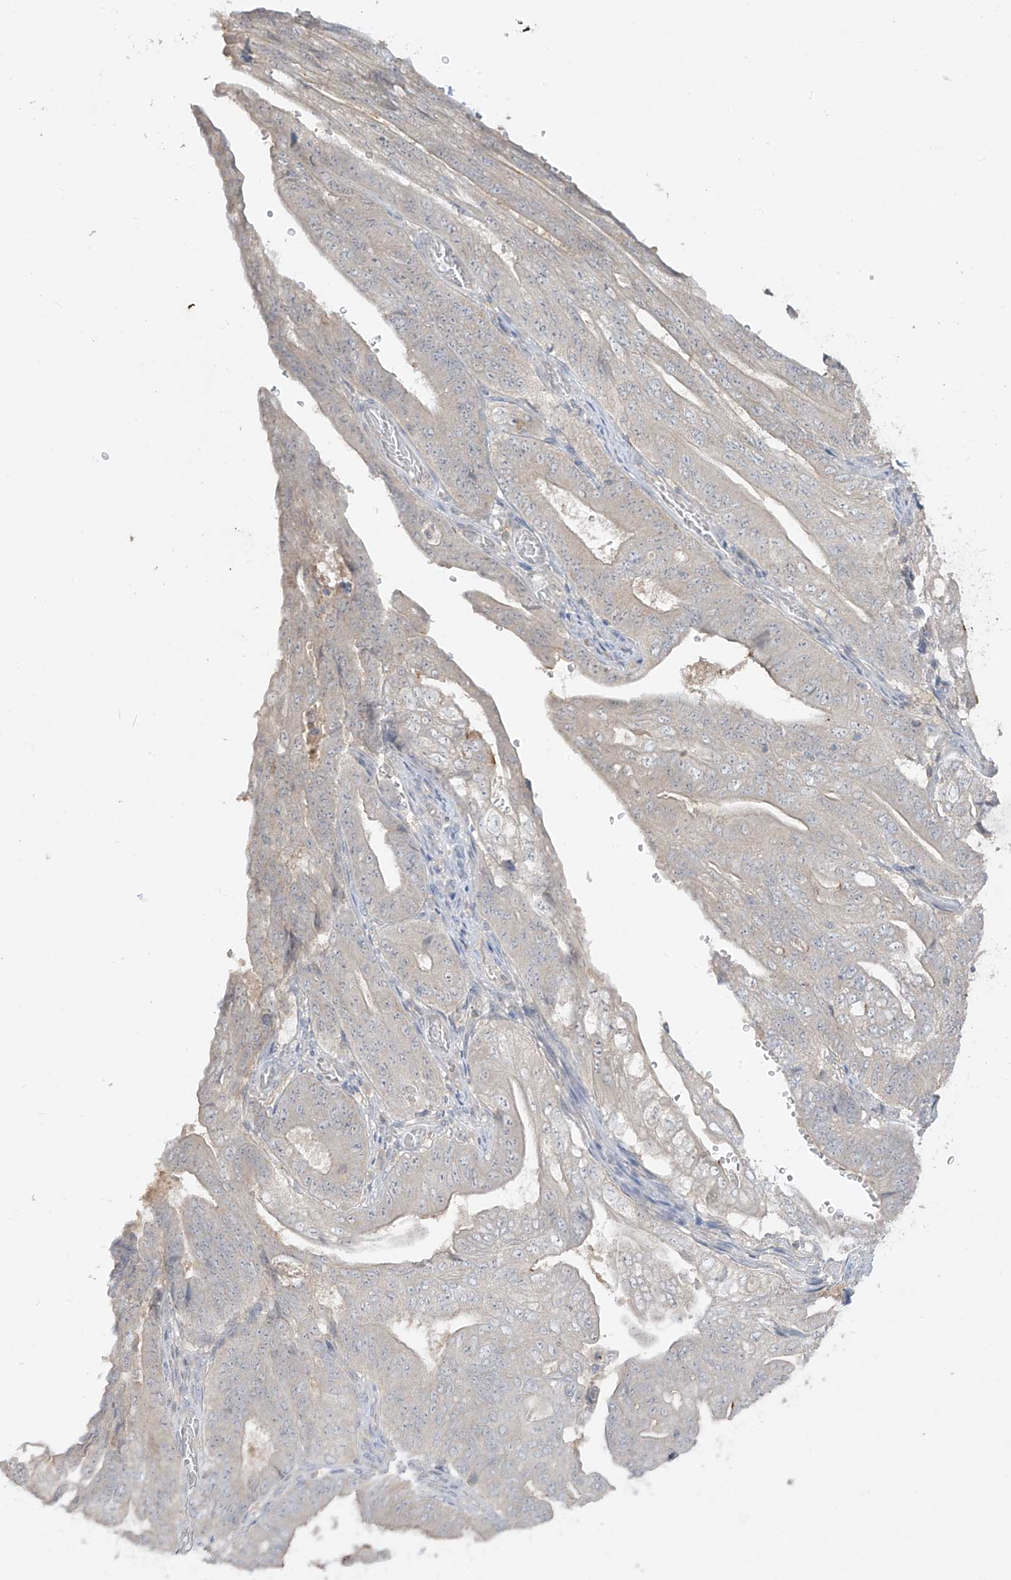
{"staining": {"intensity": "negative", "quantity": "none", "location": "none"}, "tissue": "stomach cancer", "cell_type": "Tumor cells", "image_type": "cancer", "snomed": [{"axis": "morphology", "description": "Adenocarcinoma, NOS"}, {"axis": "topography", "description": "Stomach"}], "caption": "High power microscopy image of an immunohistochemistry (IHC) image of stomach cancer (adenocarcinoma), revealing no significant staining in tumor cells.", "gene": "ANGEL2", "patient": {"sex": "female", "age": 73}}